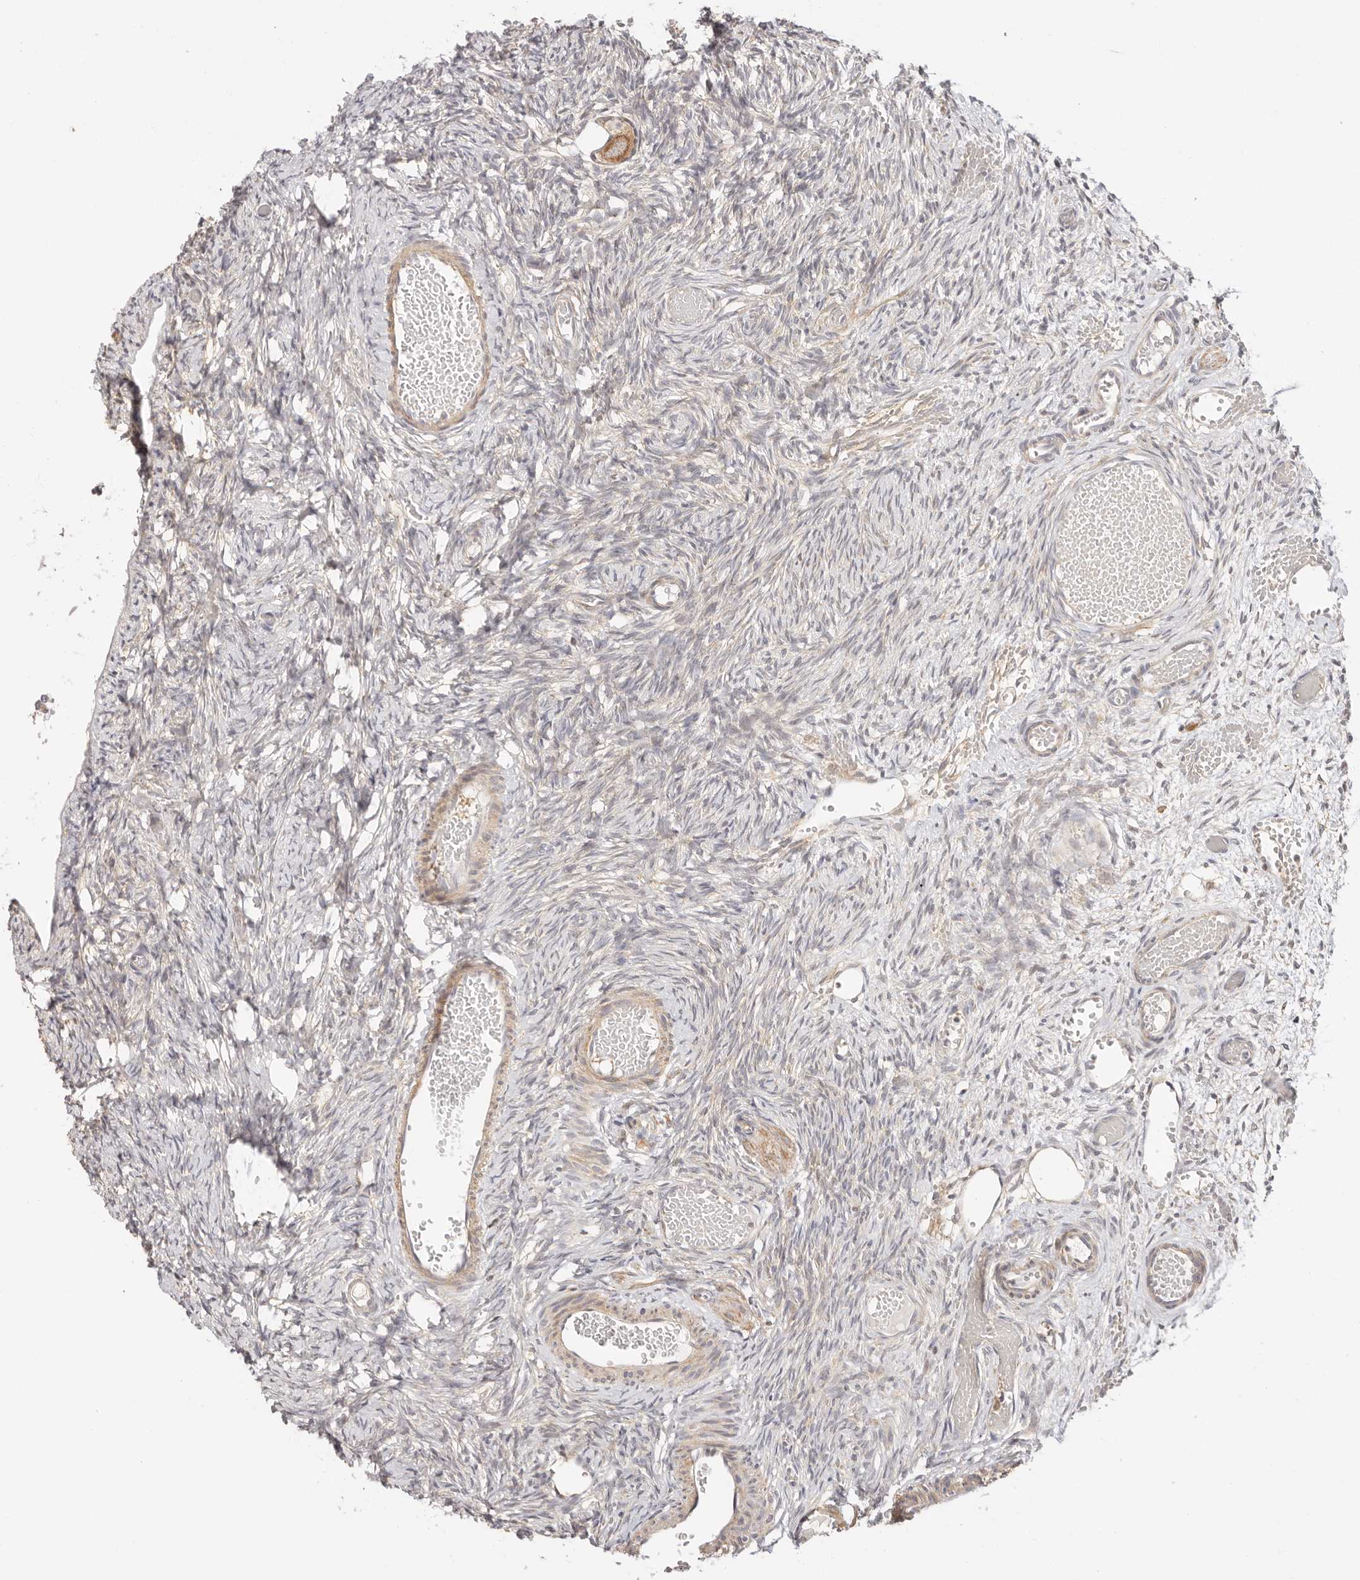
{"staining": {"intensity": "moderate", "quantity": ">75%", "location": "cytoplasmic/membranous"}, "tissue": "ovary", "cell_type": "Follicle cells", "image_type": "normal", "snomed": [{"axis": "morphology", "description": "Adenocarcinoma, NOS"}, {"axis": "topography", "description": "Endometrium"}], "caption": "Protein positivity by immunohistochemistry (IHC) shows moderate cytoplasmic/membranous staining in about >75% of follicle cells in unremarkable ovary.", "gene": "KCMF1", "patient": {"sex": "female", "age": 32}}